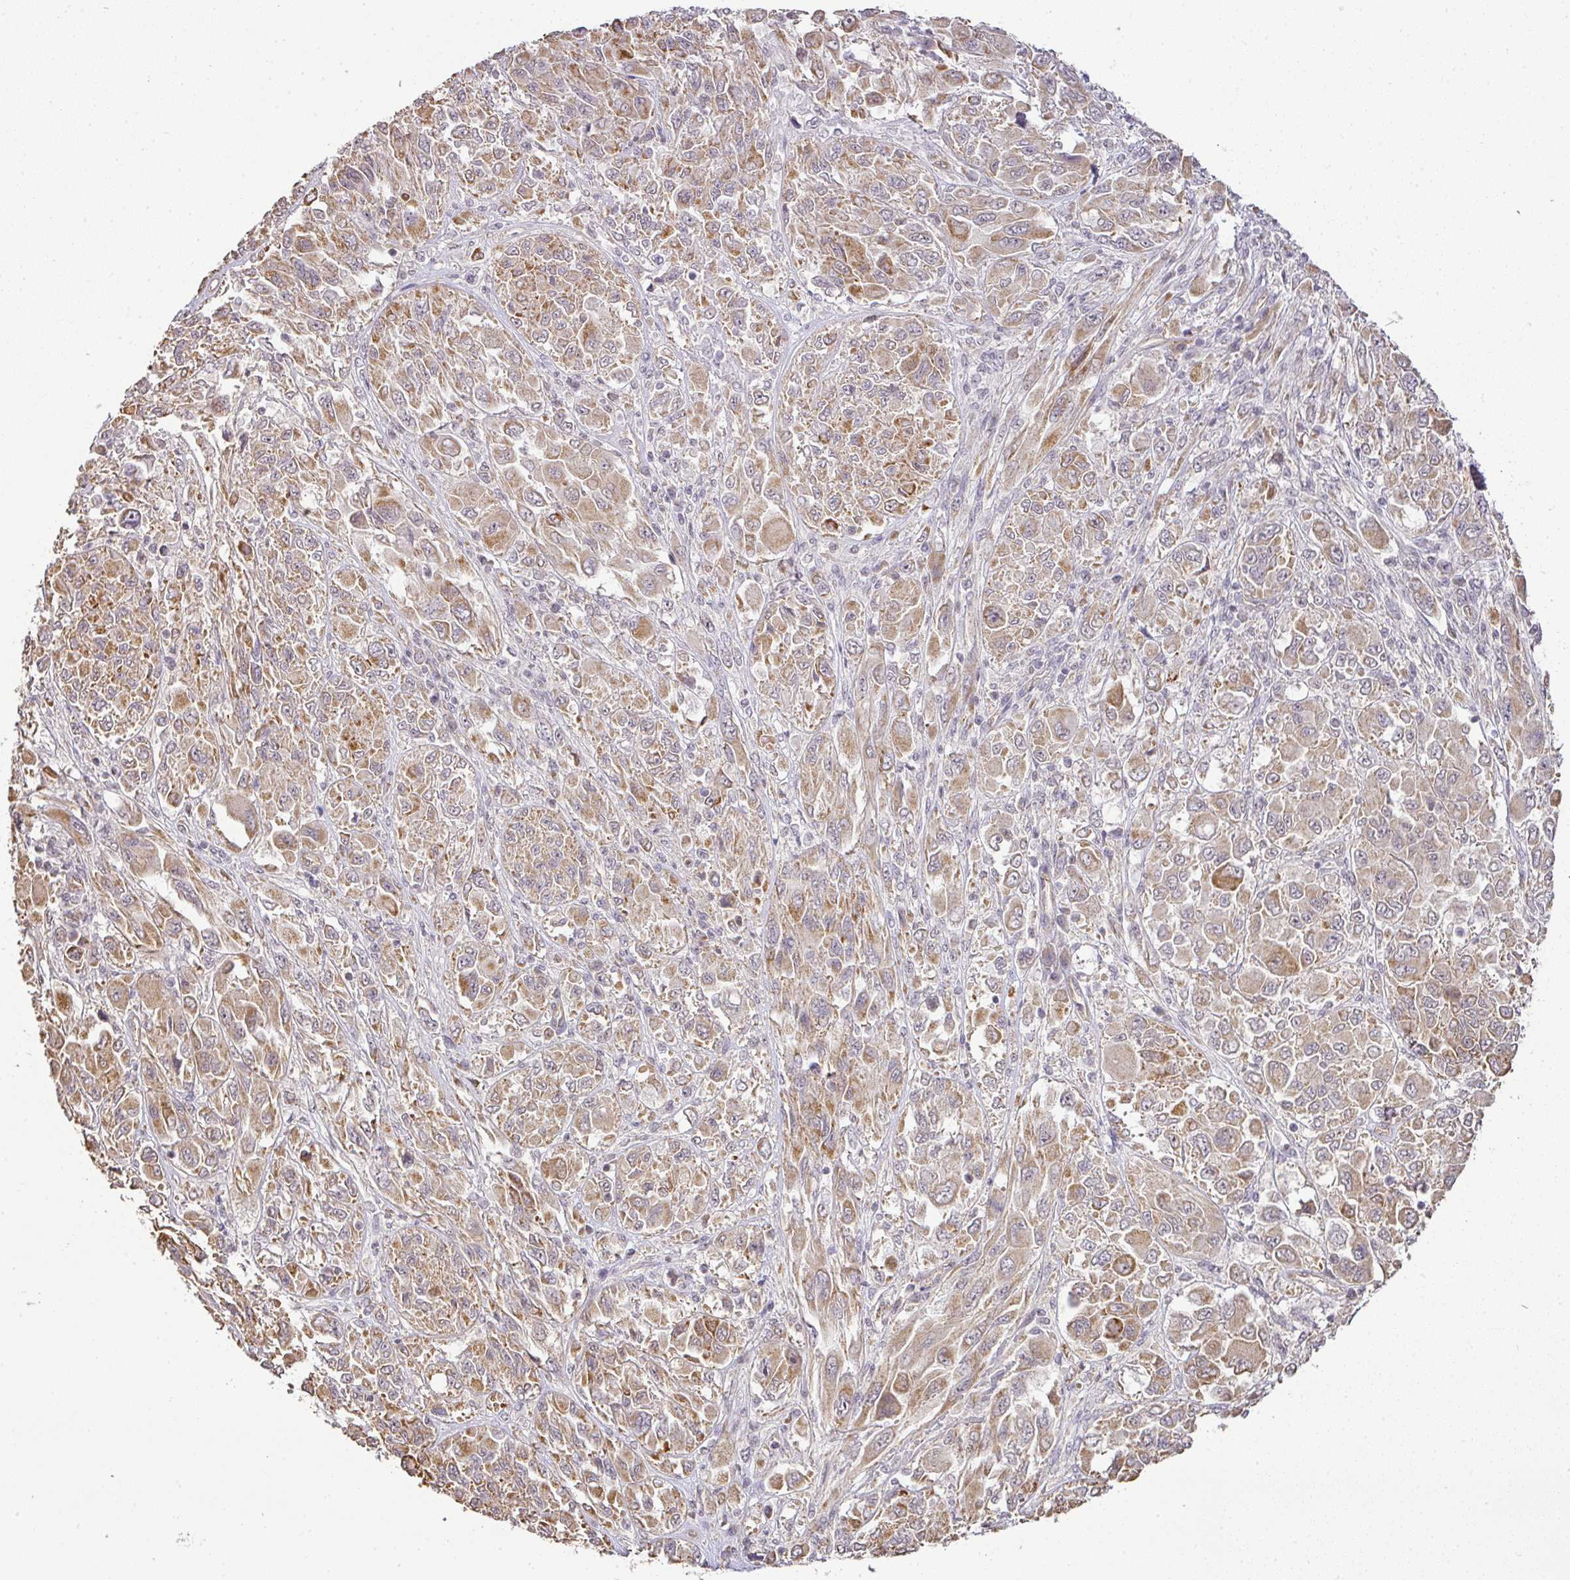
{"staining": {"intensity": "moderate", "quantity": ">75%", "location": "cytoplasmic/membranous"}, "tissue": "melanoma", "cell_type": "Tumor cells", "image_type": "cancer", "snomed": [{"axis": "morphology", "description": "Malignant melanoma, NOS"}, {"axis": "topography", "description": "Skin"}], "caption": "Immunohistochemistry micrograph of human melanoma stained for a protein (brown), which displays medium levels of moderate cytoplasmic/membranous staining in approximately >75% of tumor cells.", "gene": "MYOM2", "patient": {"sex": "female", "age": 91}}